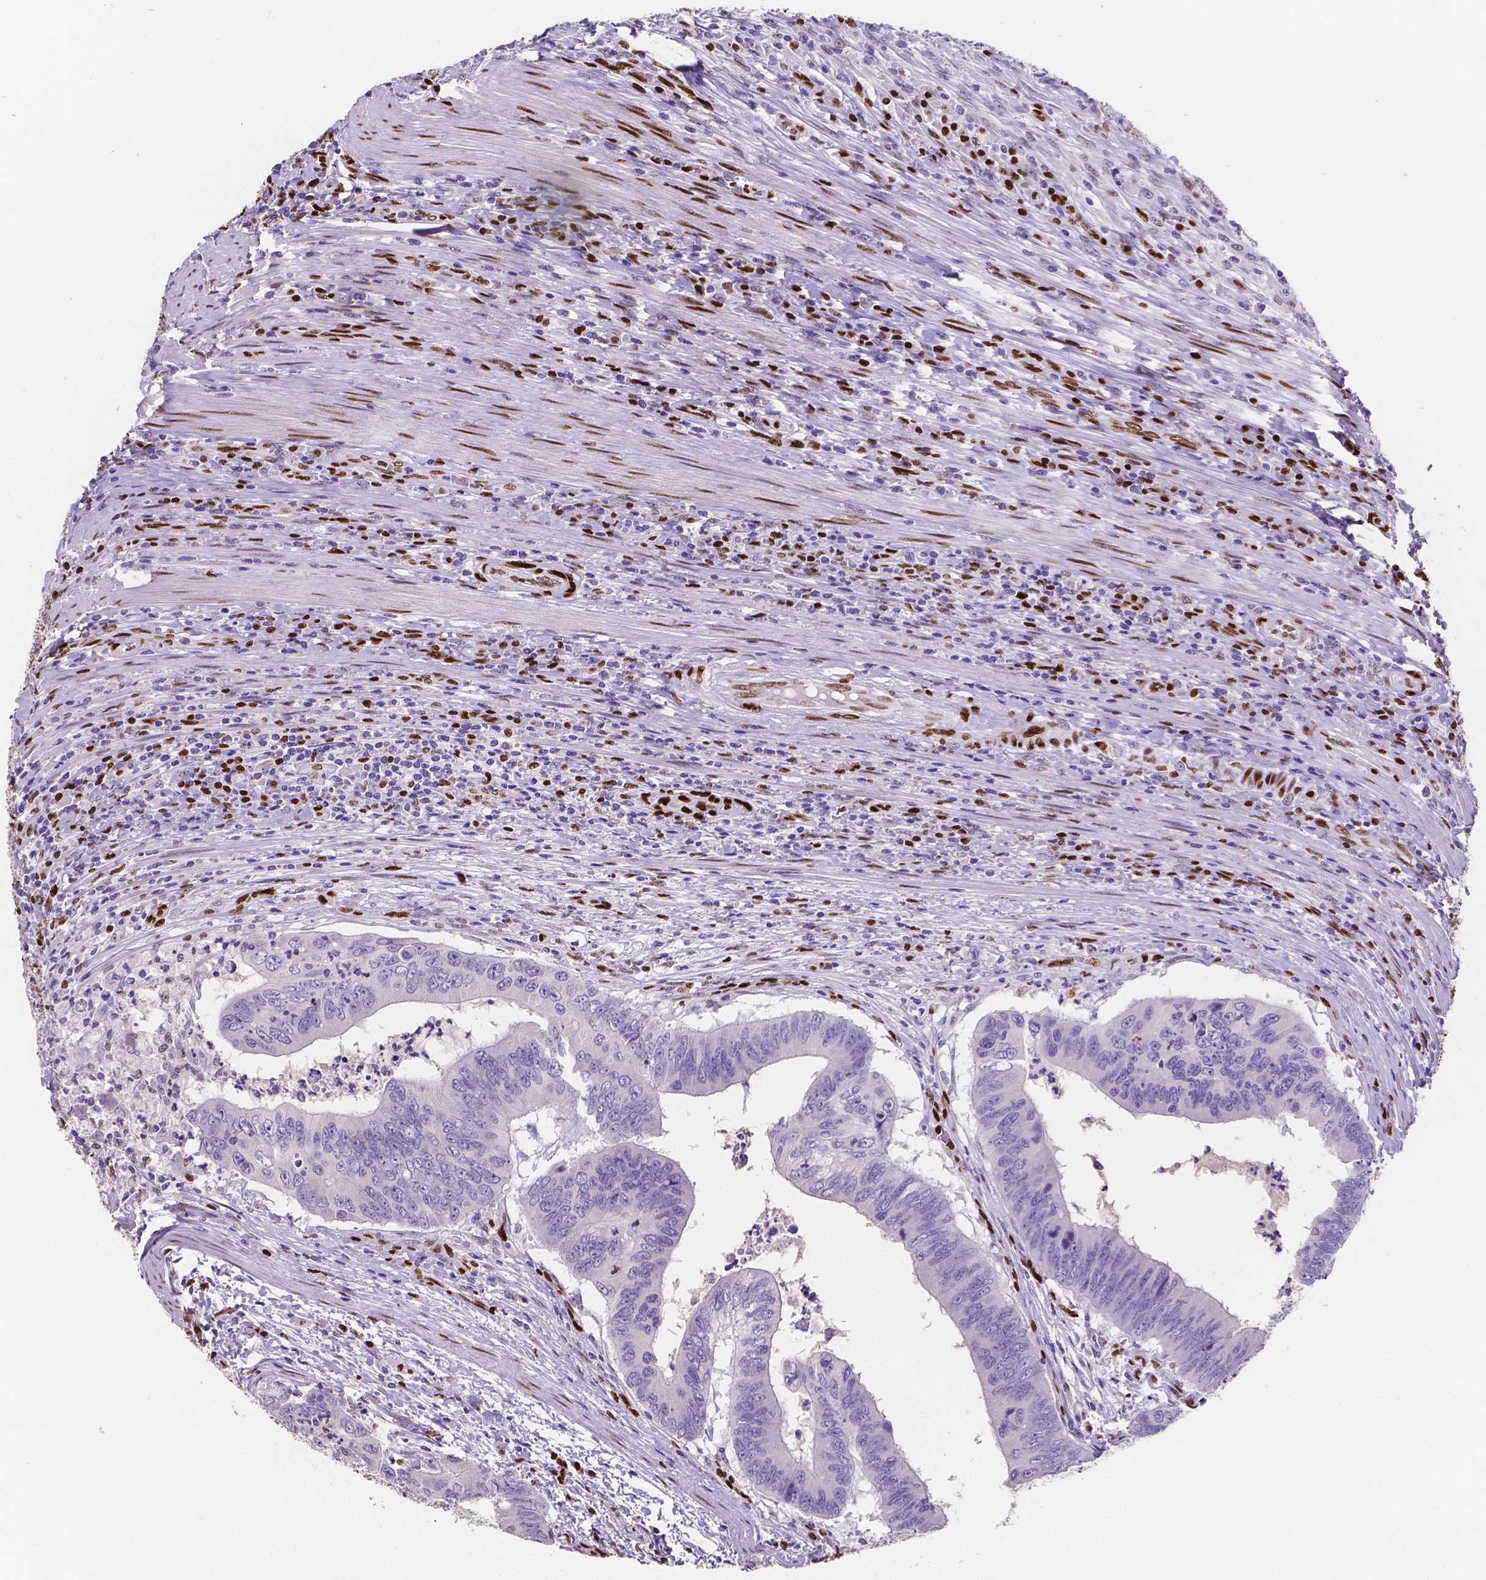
{"staining": {"intensity": "negative", "quantity": "none", "location": "none"}, "tissue": "colorectal cancer", "cell_type": "Tumor cells", "image_type": "cancer", "snomed": [{"axis": "morphology", "description": "Adenocarcinoma, NOS"}, {"axis": "topography", "description": "Colon"}], "caption": "Immunohistochemistry micrograph of human colorectal cancer stained for a protein (brown), which reveals no staining in tumor cells.", "gene": "MEF2C", "patient": {"sex": "male", "age": 53}}